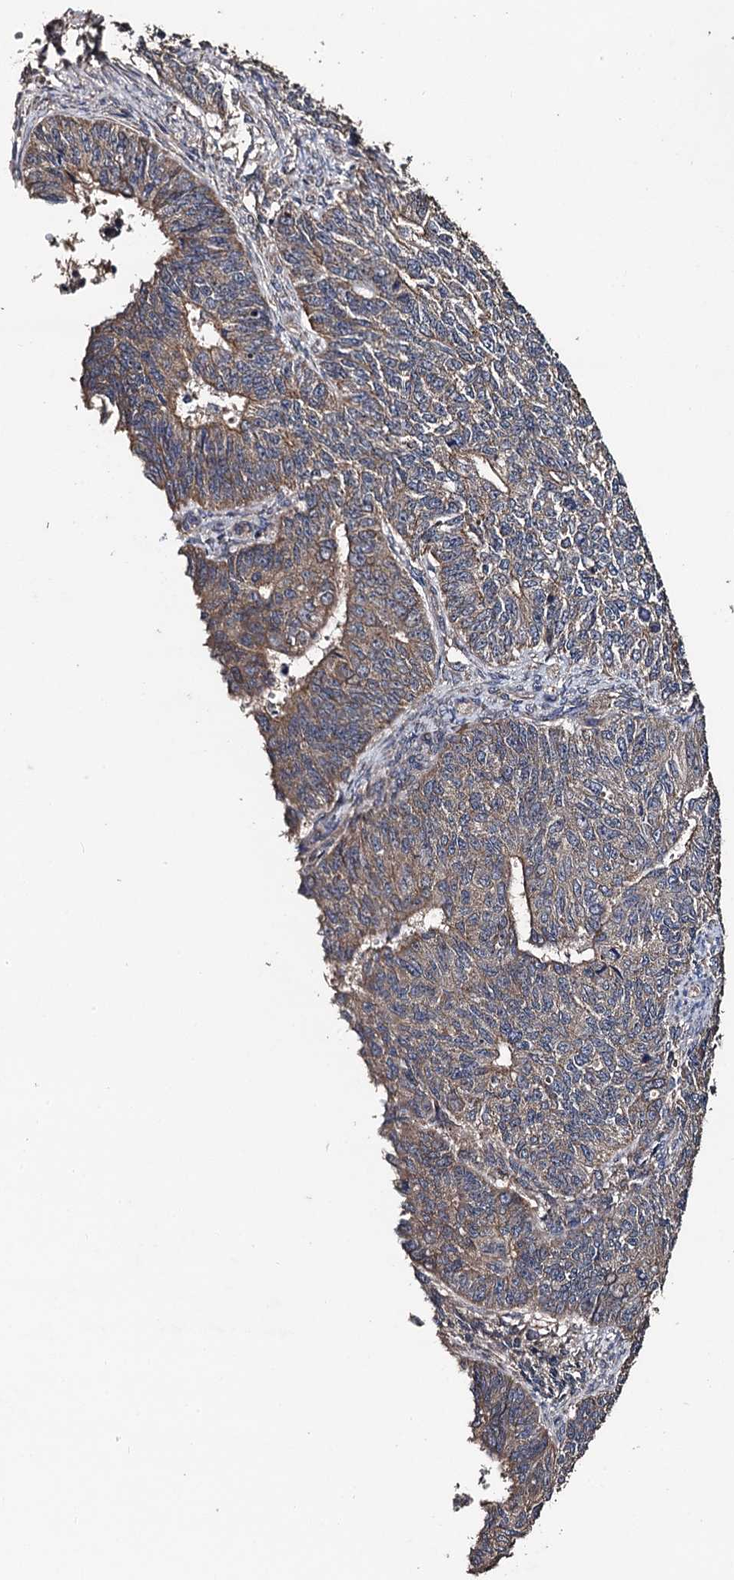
{"staining": {"intensity": "weak", "quantity": ">75%", "location": "cytoplasmic/membranous"}, "tissue": "endometrial cancer", "cell_type": "Tumor cells", "image_type": "cancer", "snomed": [{"axis": "morphology", "description": "Adenocarcinoma, NOS"}, {"axis": "topography", "description": "Endometrium"}], "caption": "A brown stain shows weak cytoplasmic/membranous expression of a protein in human endometrial cancer tumor cells.", "gene": "PPTC7", "patient": {"sex": "female", "age": 32}}